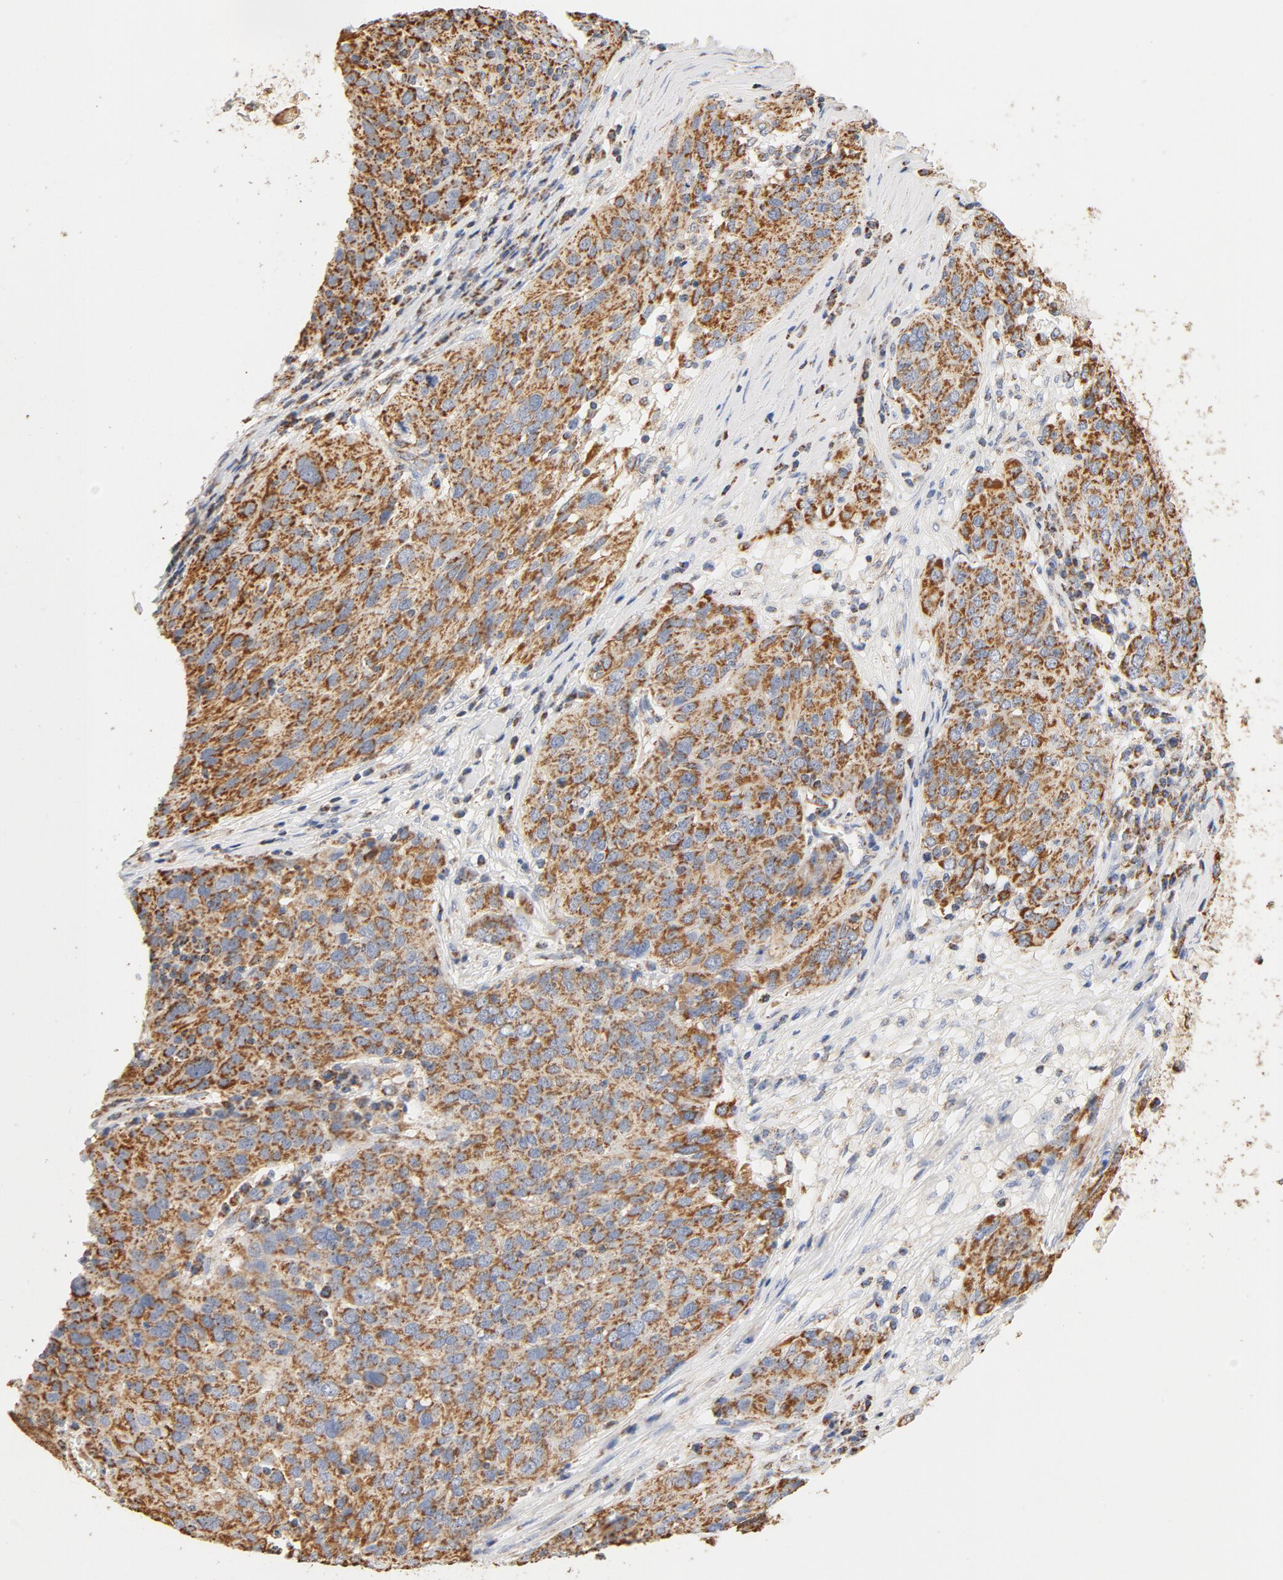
{"staining": {"intensity": "moderate", "quantity": ">75%", "location": "cytoplasmic/membranous"}, "tissue": "ovarian cancer", "cell_type": "Tumor cells", "image_type": "cancer", "snomed": [{"axis": "morphology", "description": "Carcinoma, endometroid"}, {"axis": "topography", "description": "Ovary"}], "caption": "Immunohistochemical staining of human ovarian cancer demonstrates medium levels of moderate cytoplasmic/membranous positivity in approximately >75% of tumor cells.", "gene": "COX4I1", "patient": {"sex": "female", "age": 50}}